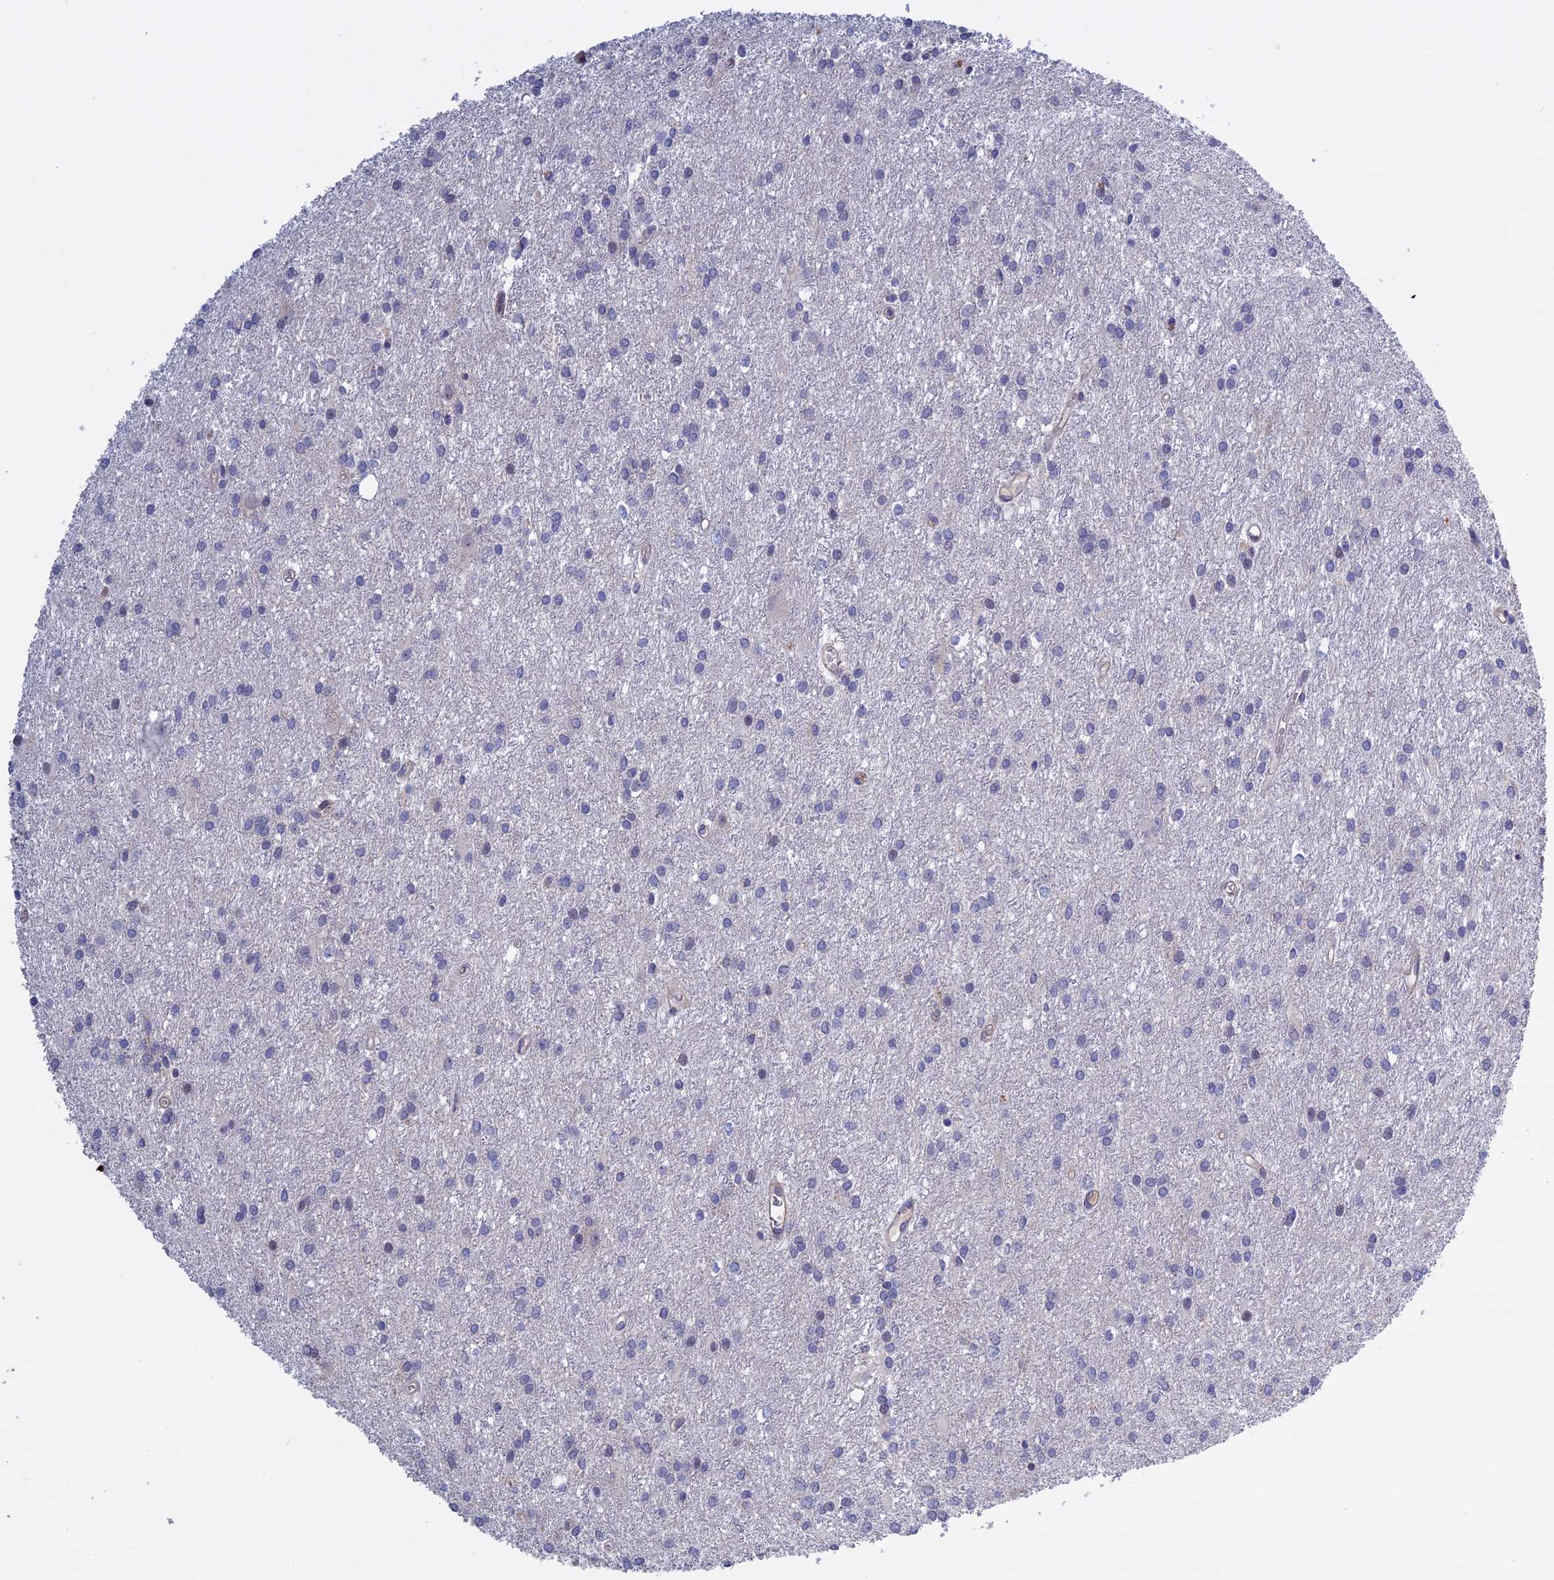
{"staining": {"intensity": "negative", "quantity": "none", "location": "none"}, "tissue": "glioma", "cell_type": "Tumor cells", "image_type": "cancer", "snomed": [{"axis": "morphology", "description": "Glioma, malignant, High grade"}, {"axis": "topography", "description": "Brain"}], "caption": "This is a histopathology image of IHC staining of glioma, which shows no expression in tumor cells. (Brightfield microscopy of DAB (3,3'-diaminobenzidine) immunohistochemistry (IHC) at high magnification).", "gene": "LYPD5", "patient": {"sex": "female", "age": 50}}